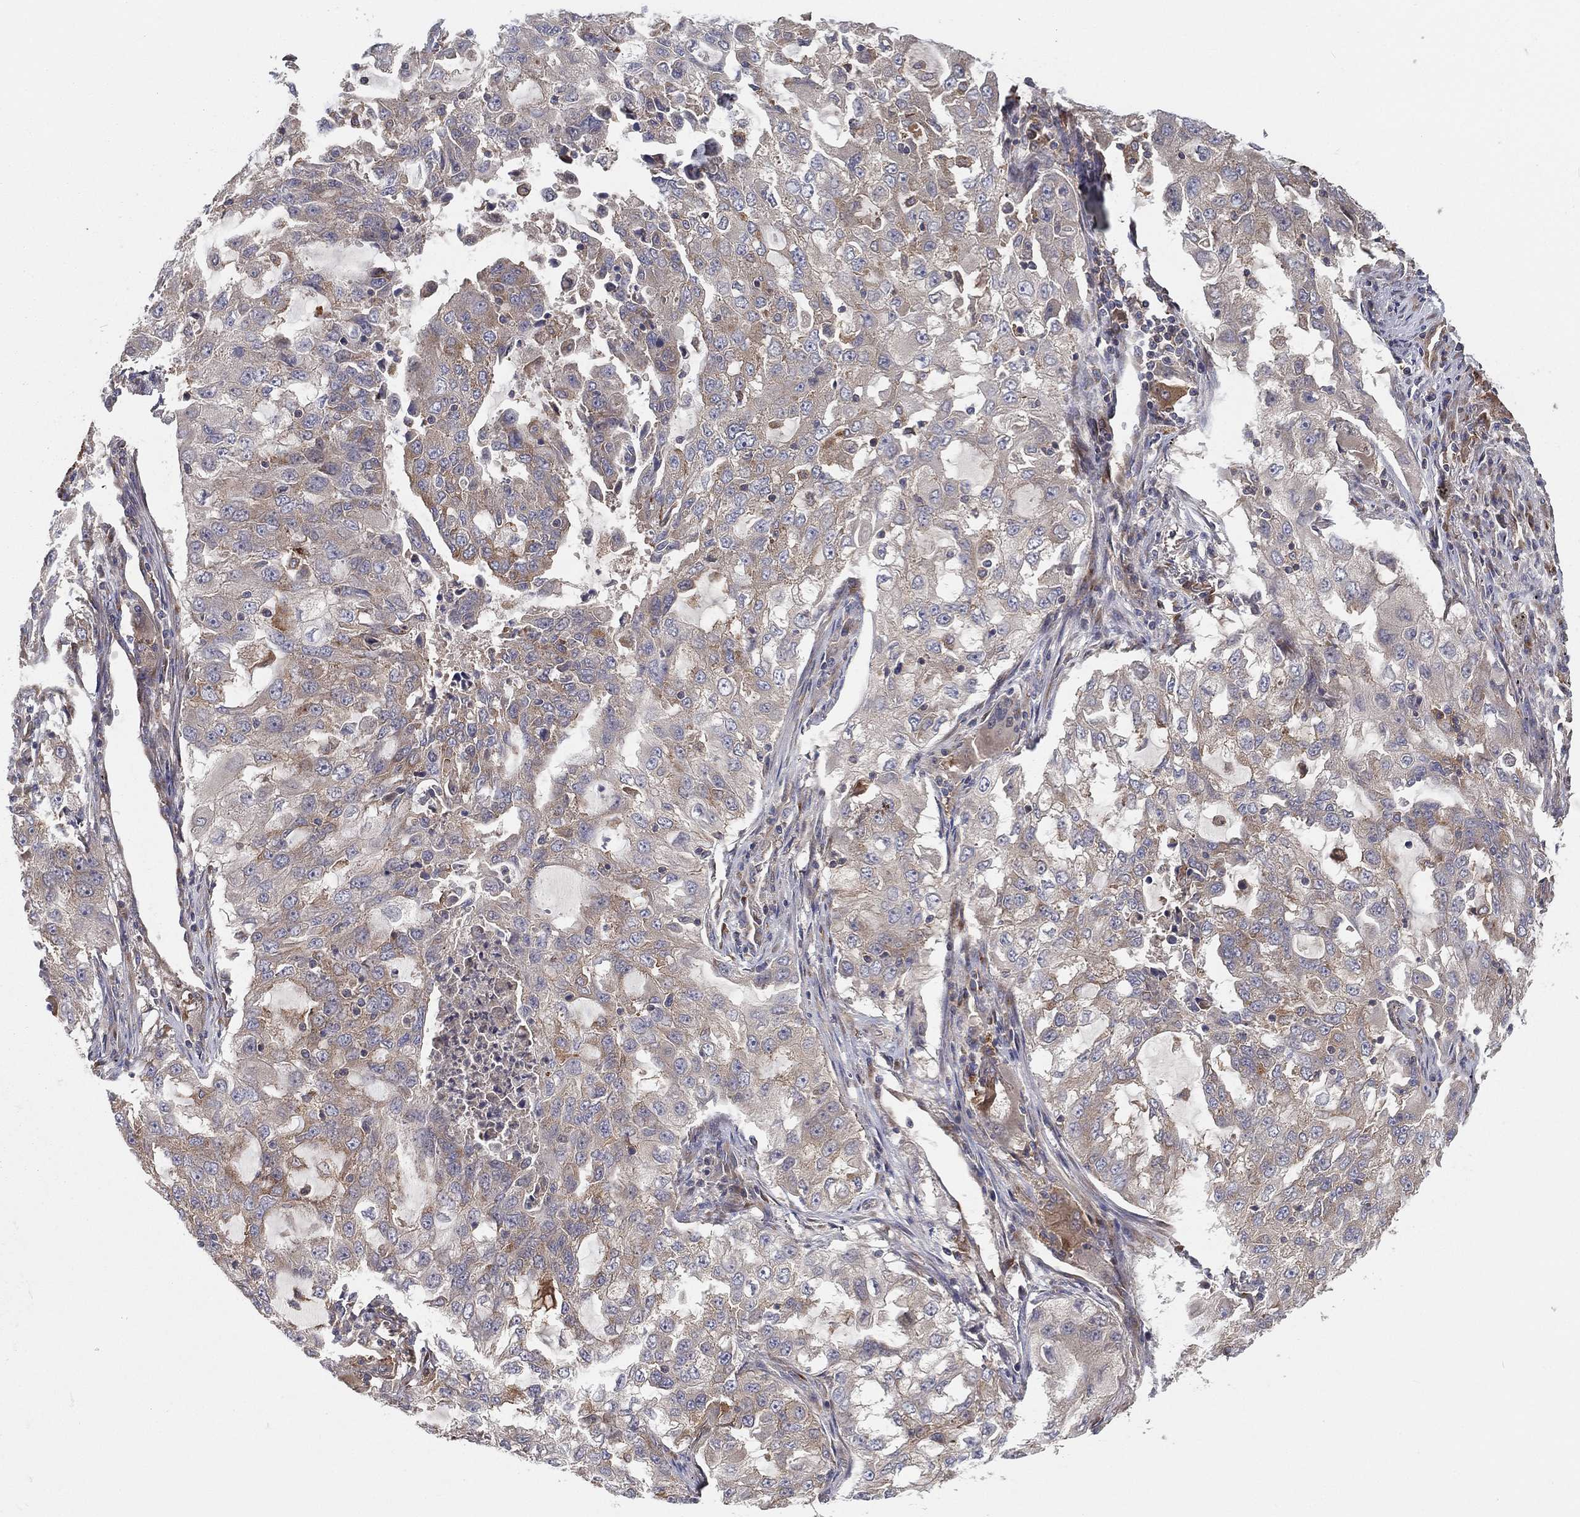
{"staining": {"intensity": "moderate", "quantity": "25%-75%", "location": "cytoplasmic/membranous"}, "tissue": "lung cancer", "cell_type": "Tumor cells", "image_type": "cancer", "snomed": [{"axis": "morphology", "description": "Adenocarcinoma, NOS"}, {"axis": "topography", "description": "Lung"}], "caption": "Brown immunohistochemical staining in human lung cancer (adenocarcinoma) reveals moderate cytoplasmic/membranous expression in about 25%-75% of tumor cells.", "gene": "EIF2B5", "patient": {"sex": "female", "age": 61}}